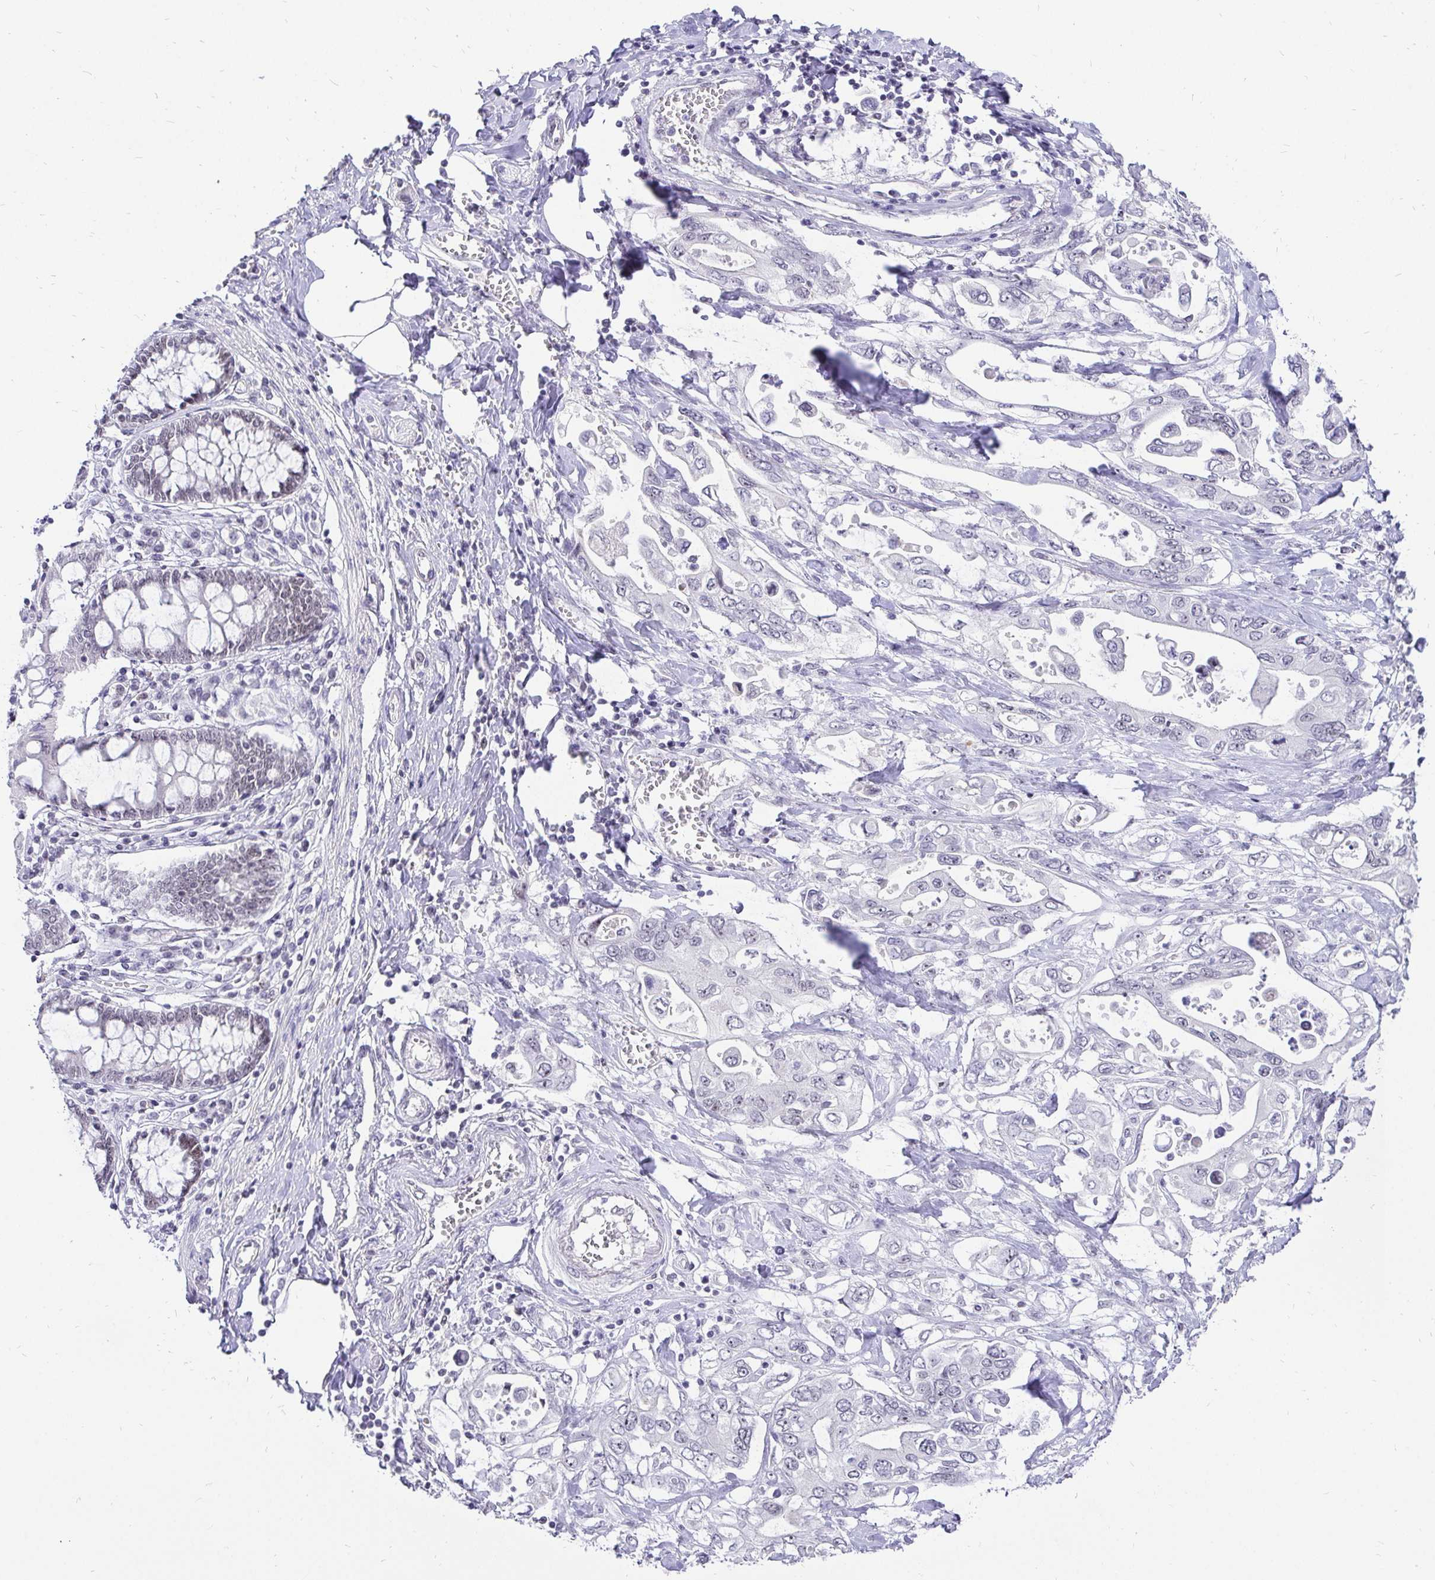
{"staining": {"intensity": "weak", "quantity": "<25%", "location": "nuclear"}, "tissue": "pancreatic cancer", "cell_type": "Tumor cells", "image_type": "cancer", "snomed": [{"axis": "morphology", "description": "Adenocarcinoma, NOS"}, {"axis": "topography", "description": "Pancreas"}], "caption": "The immunohistochemistry (IHC) micrograph has no significant staining in tumor cells of pancreatic cancer tissue.", "gene": "ZNF860", "patient": {"sex": "female", "age": 63}}